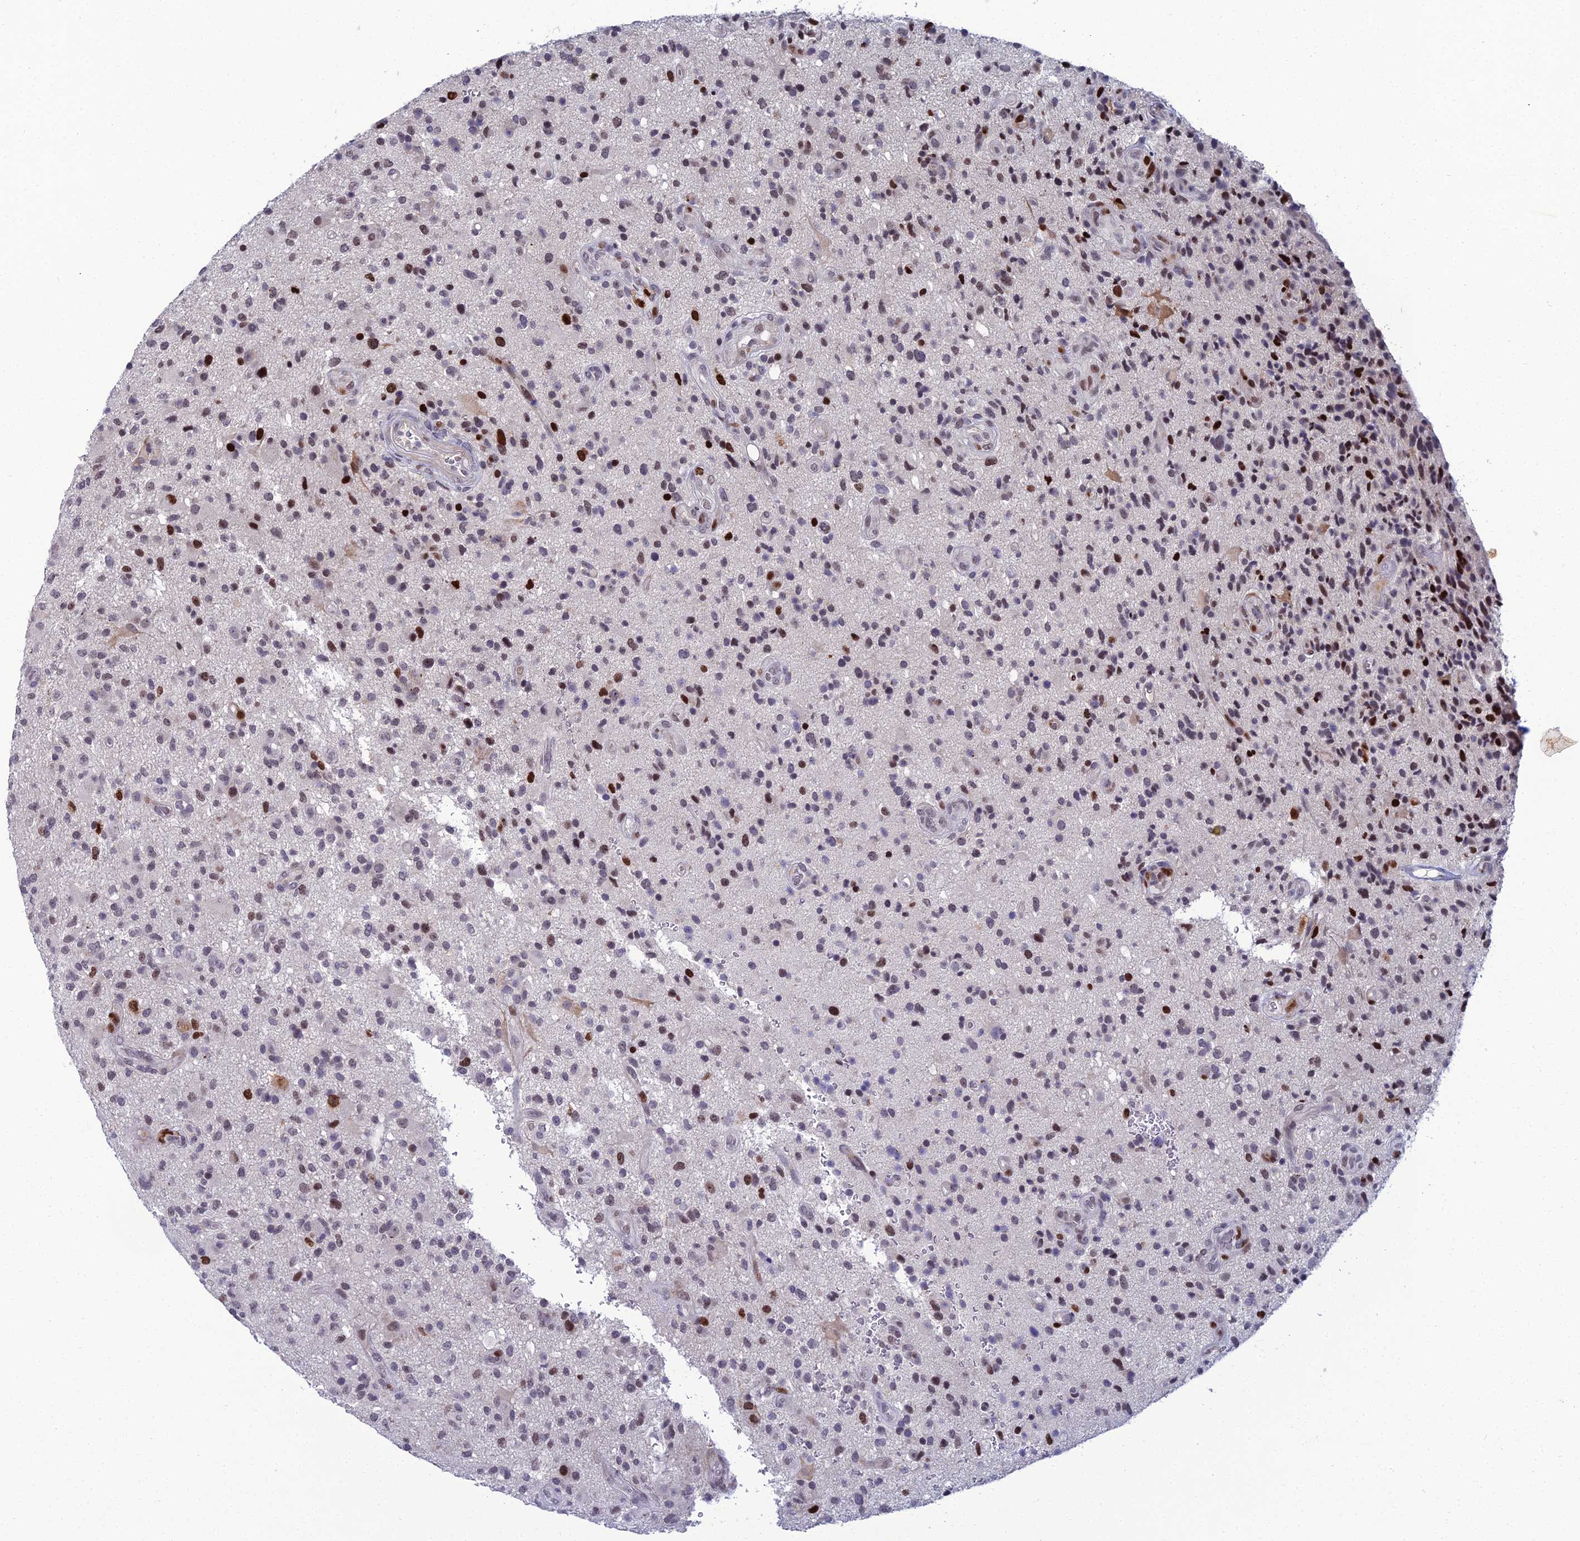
{"staining": {"intensity": "strong", "quantity": "<25%", "location": "nuclear"}, "tissue": "glioma", "cell_type": "Tumor cells", "image_type": "cancer", "snomed": [{"axis": "morphology", "description": "Glioma, malignant, High grade"}, {"axis": "topography", "description": "Brain"}], "caption": "Human malignant glioma (high-grade) stained for a protein (brown) displays strong nuclear positive expression in about <25% of tumor cells.", "gene": "TAF9B", "patient": {"sex": "male", "age": 47}}